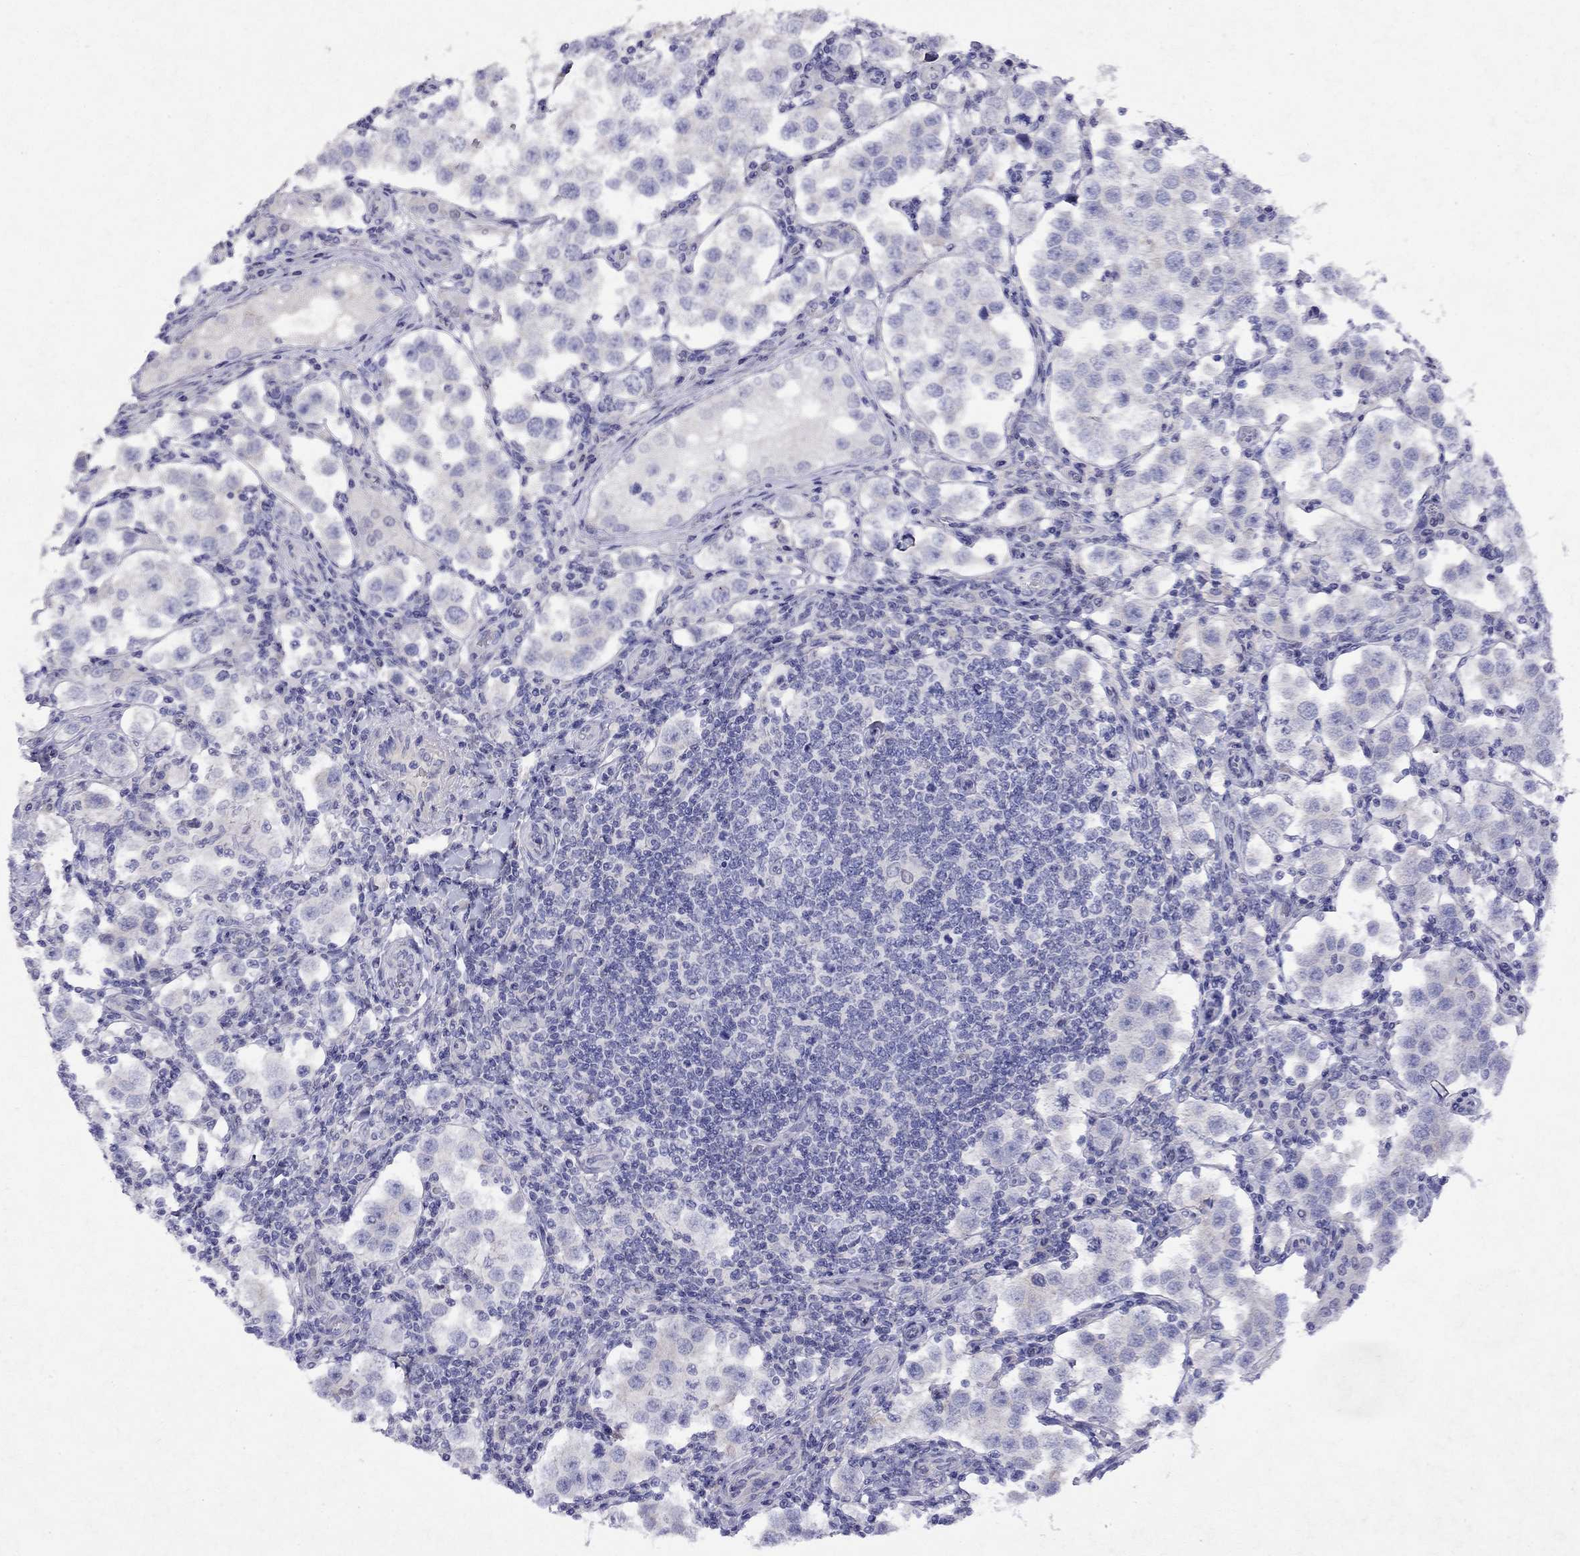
{"staining": {"intensity": "strong", "quantity": "<25%", "location": "cytoplasmic/membranous"}, "tissue": "testis cancer", "cell_type": "Tumor cells", "image_type": "cancer", "snomed": [{"axis": "morphology", "description": "Seminoma, NOS"}, {"axis": "topography", "description": "Testis"}], "caption": "Immunohistochemical staining of human testis cancer (seminoma) exhibits strong cytoplasmic/membranous protein staining in approximately <25% of tumor cells.", "gene": "GNAT3", "patient": {"sex": "male", "age": 37}}